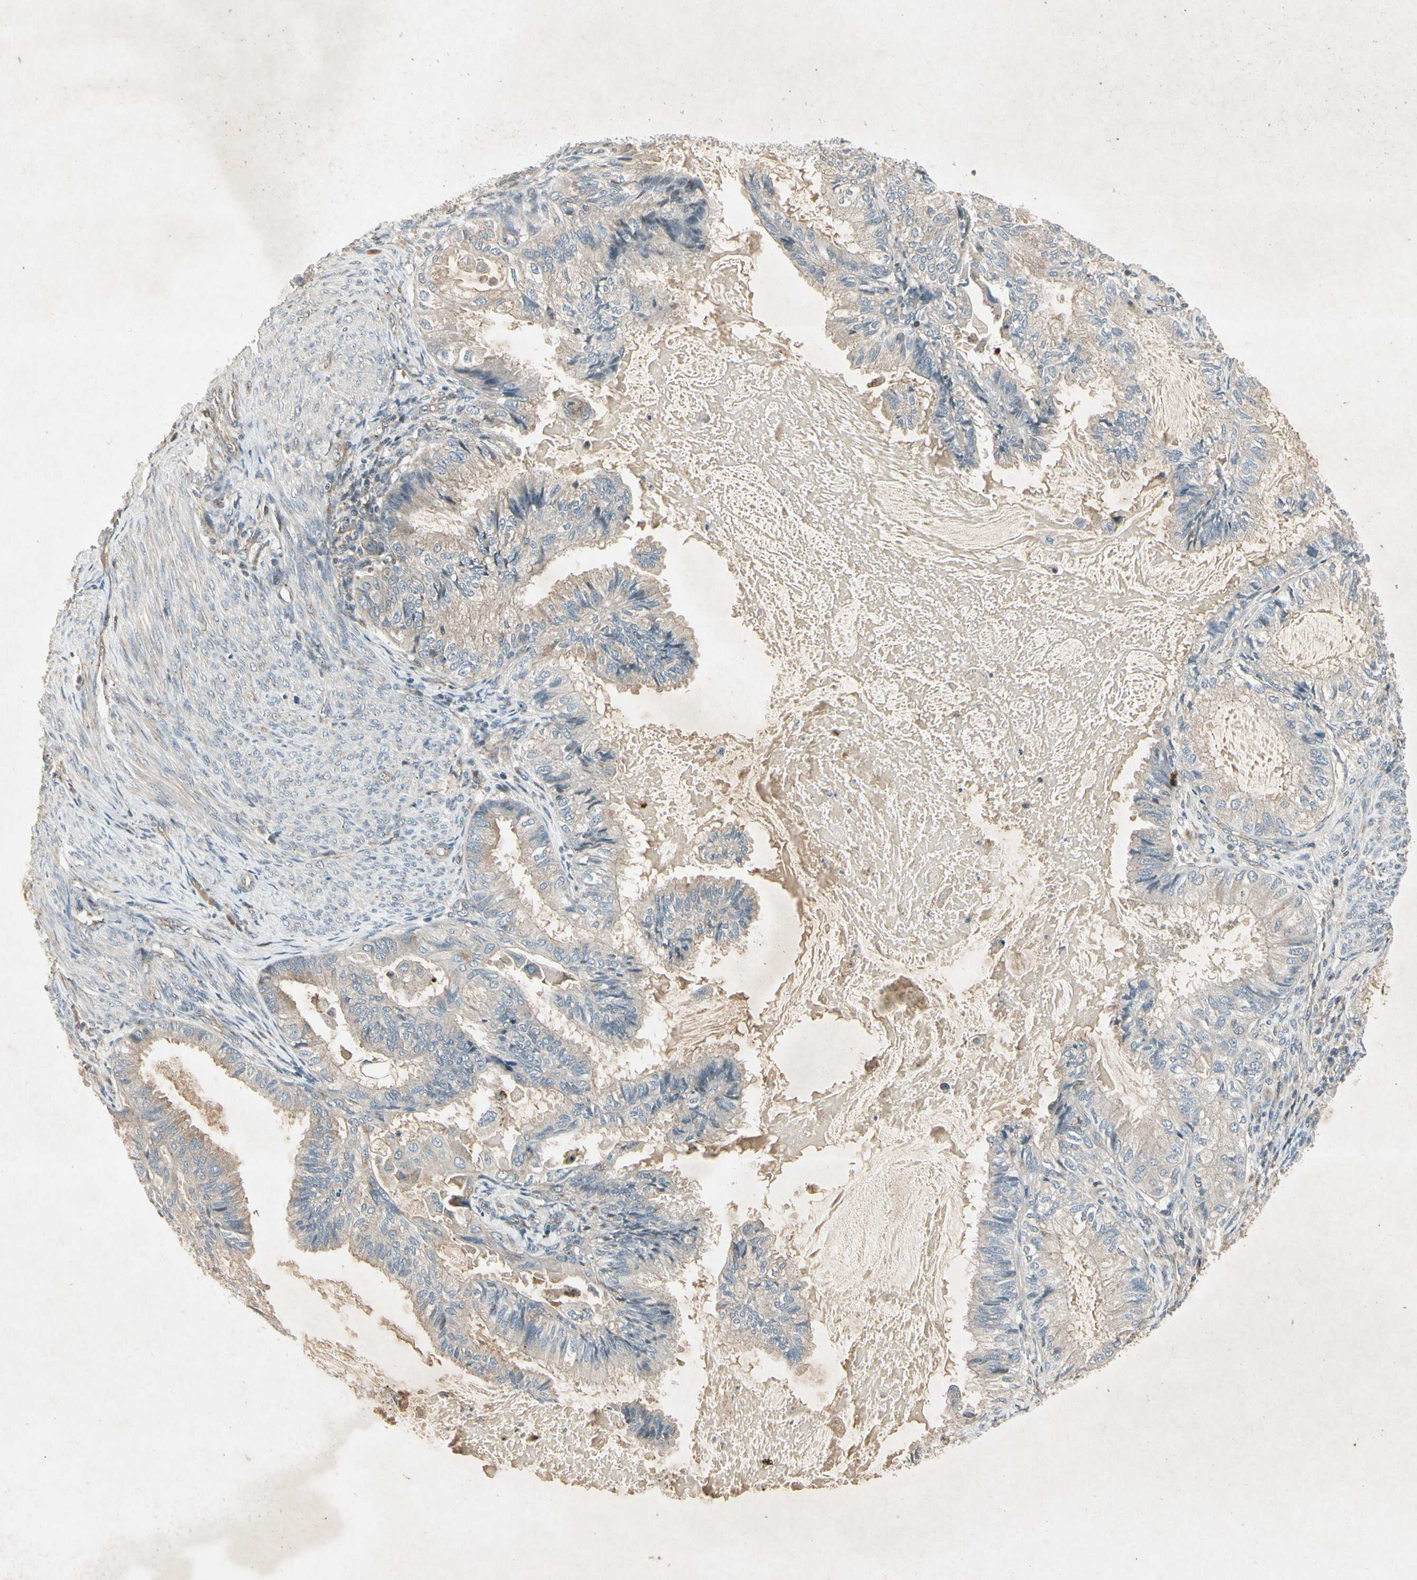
{"staining": {"intensity": "weak", "quantity": "25%-75%", "location": "cytoplasmic/membranous"}, "tissue": "cervical cancer", "cell_type": "Tumor cells", "image_type": "cancer", "snomed": [{"axis": "morphology", "description": "Normal tissue, NOS"}, {"axis": "morphology", "description": "Adenocarcinoma, NOS"}, {"axis": "topography", "description": "Cervix"}, {"axis": "topography", "description": "Endometrium"}], "caption": "About 25%-75% of tumor cells in adenocarcinoma (cervical) exhibit weak cytoplasmic/membranous protein expression as visualized by brown immunohistochemical staining.", "gene": "TEK", "patient": {"sex": "female", "age": 86}}